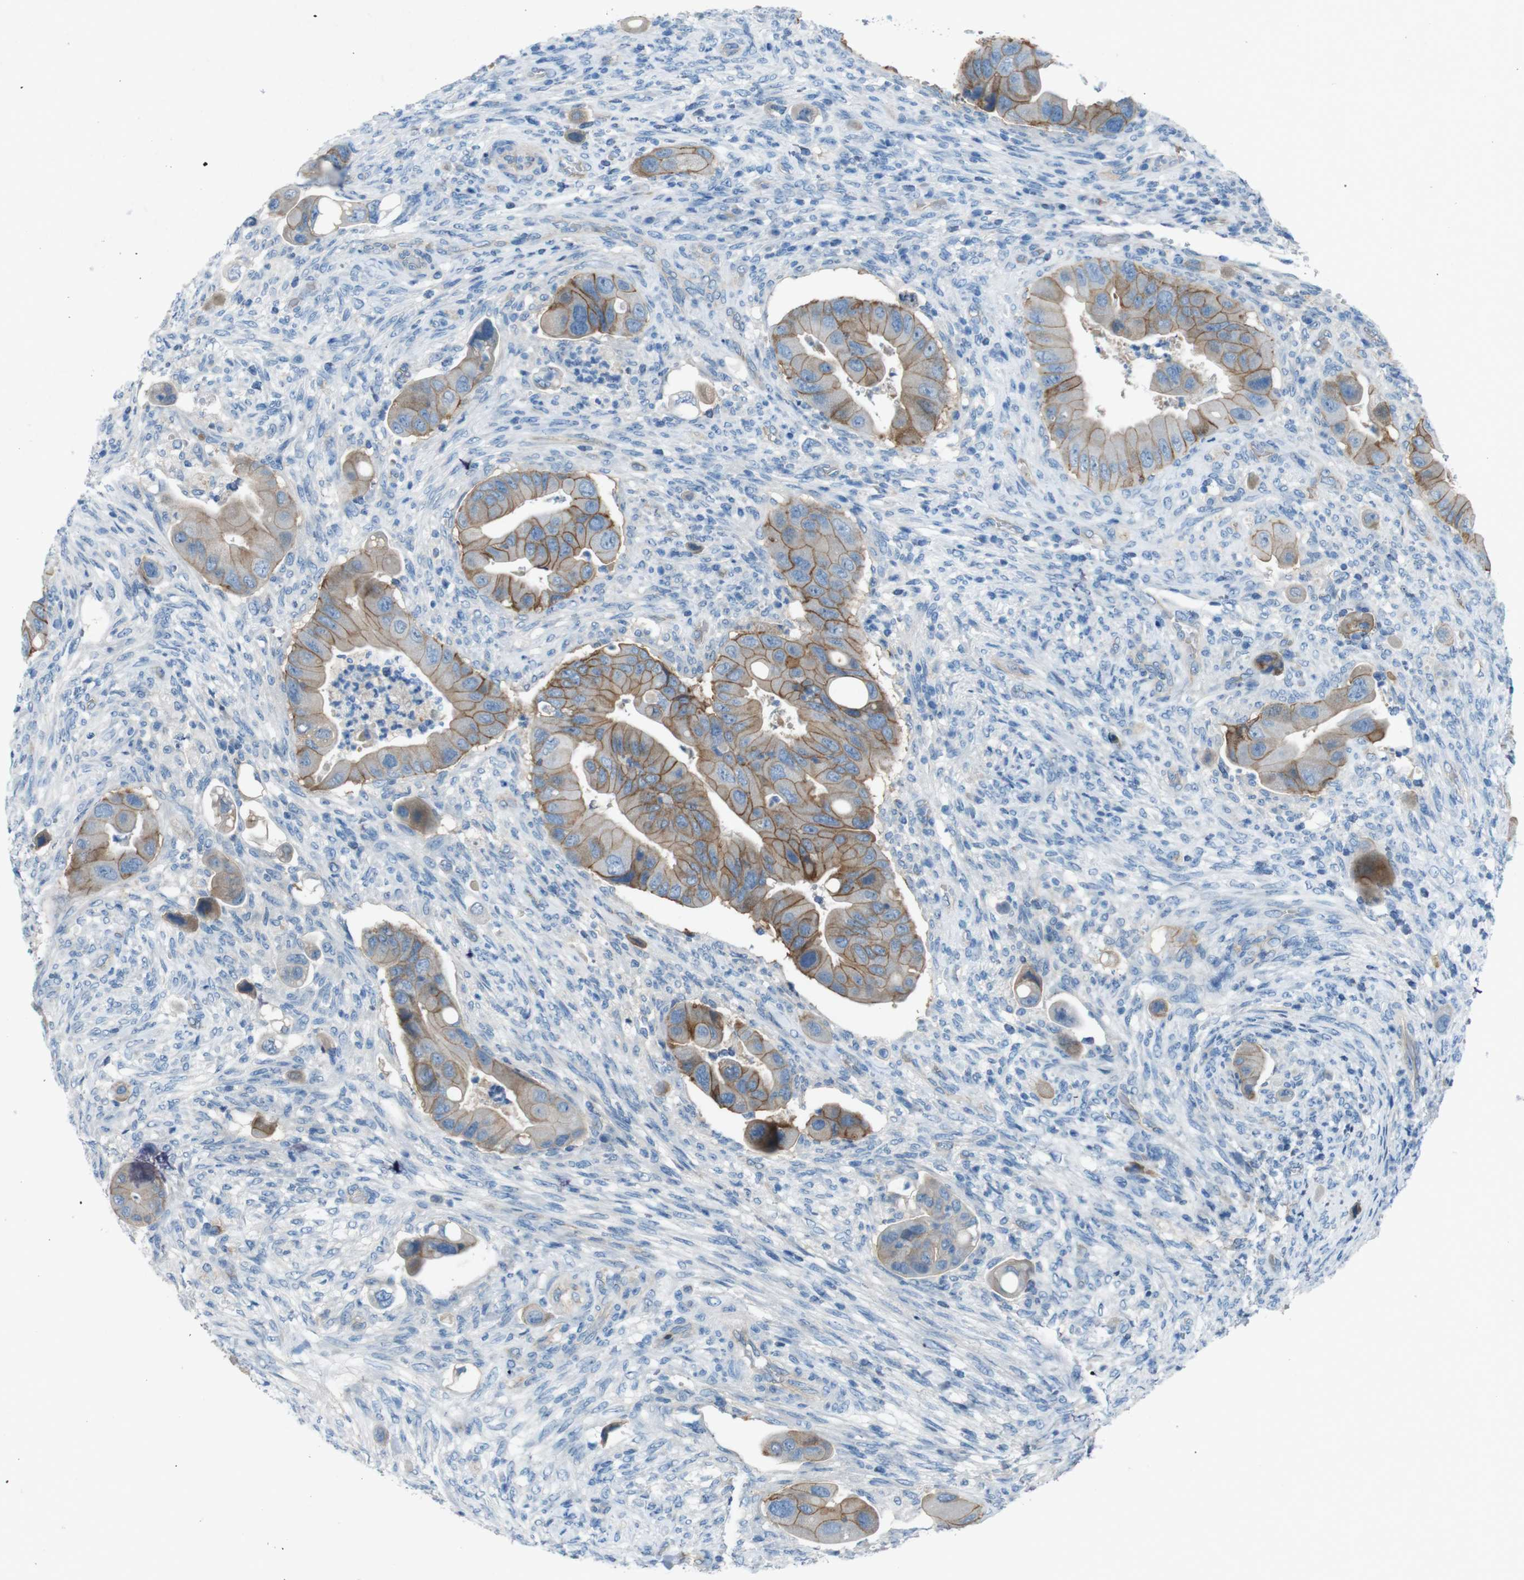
{"staining": {"intensity": "moderate", "quantity": ">75%", "location": "cytoplasmic/membranous"}, "tissue": "colorectal cancer", "cell_type": "Tumor cells", "image_type": "cancer", "snomed": [{"axis": "morphology", "description": "Adenocarcinoma, NOS"}, {"axis": "topography", "description": "Rectum"}], "caption": "A histopathology image showing moderate cytoplasmic/membranous positivity in approximately >75% of tumor cells in adenocarcinoma (colorectal), as visualized by brown immunohistochemical staining.", "gene": "PVR", "patient": {"sex": "female", "age": 57}}